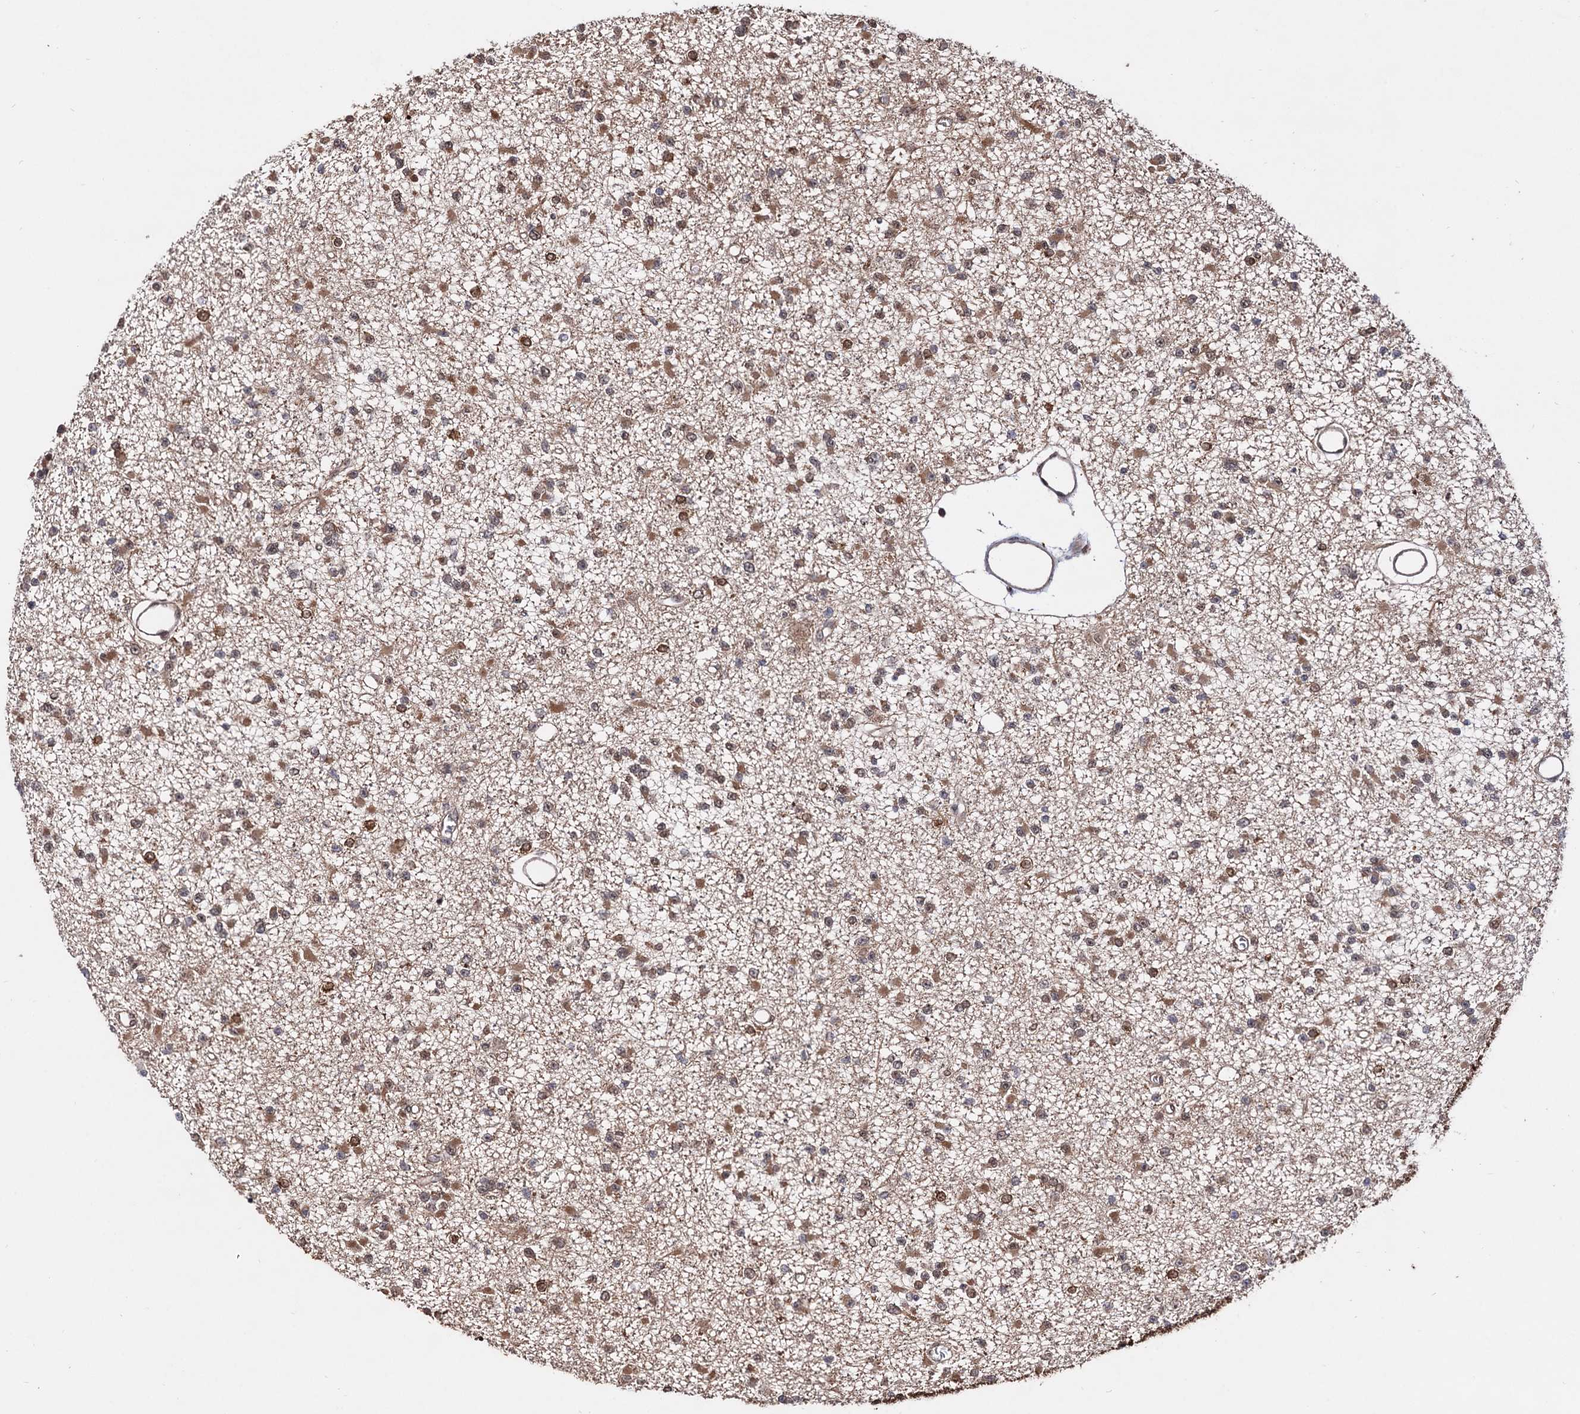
{"staining": {"intensity": "moderate", "quantity": "25%-75%", "location": "cytoplasmic/membranous,nuclear"}, "tissue": "glioma", "cell_type": "Tumor cells", "image_type": "cancer", "snomed": [{"axis": "morphology", "description": "Glioma, malignant, Low grade"}, {"axis": "topography", "description": "Brain"}], "caption": "IHC (DAB (3,3'-diaminobenzidine)) staining of glioma shows moderate cytoplasmic/membranous and nuclear protein expression in approximately 25%-75% of tumor cells.", "gene": "PIGB", "patient": {"sex": "female", "age": 22}}